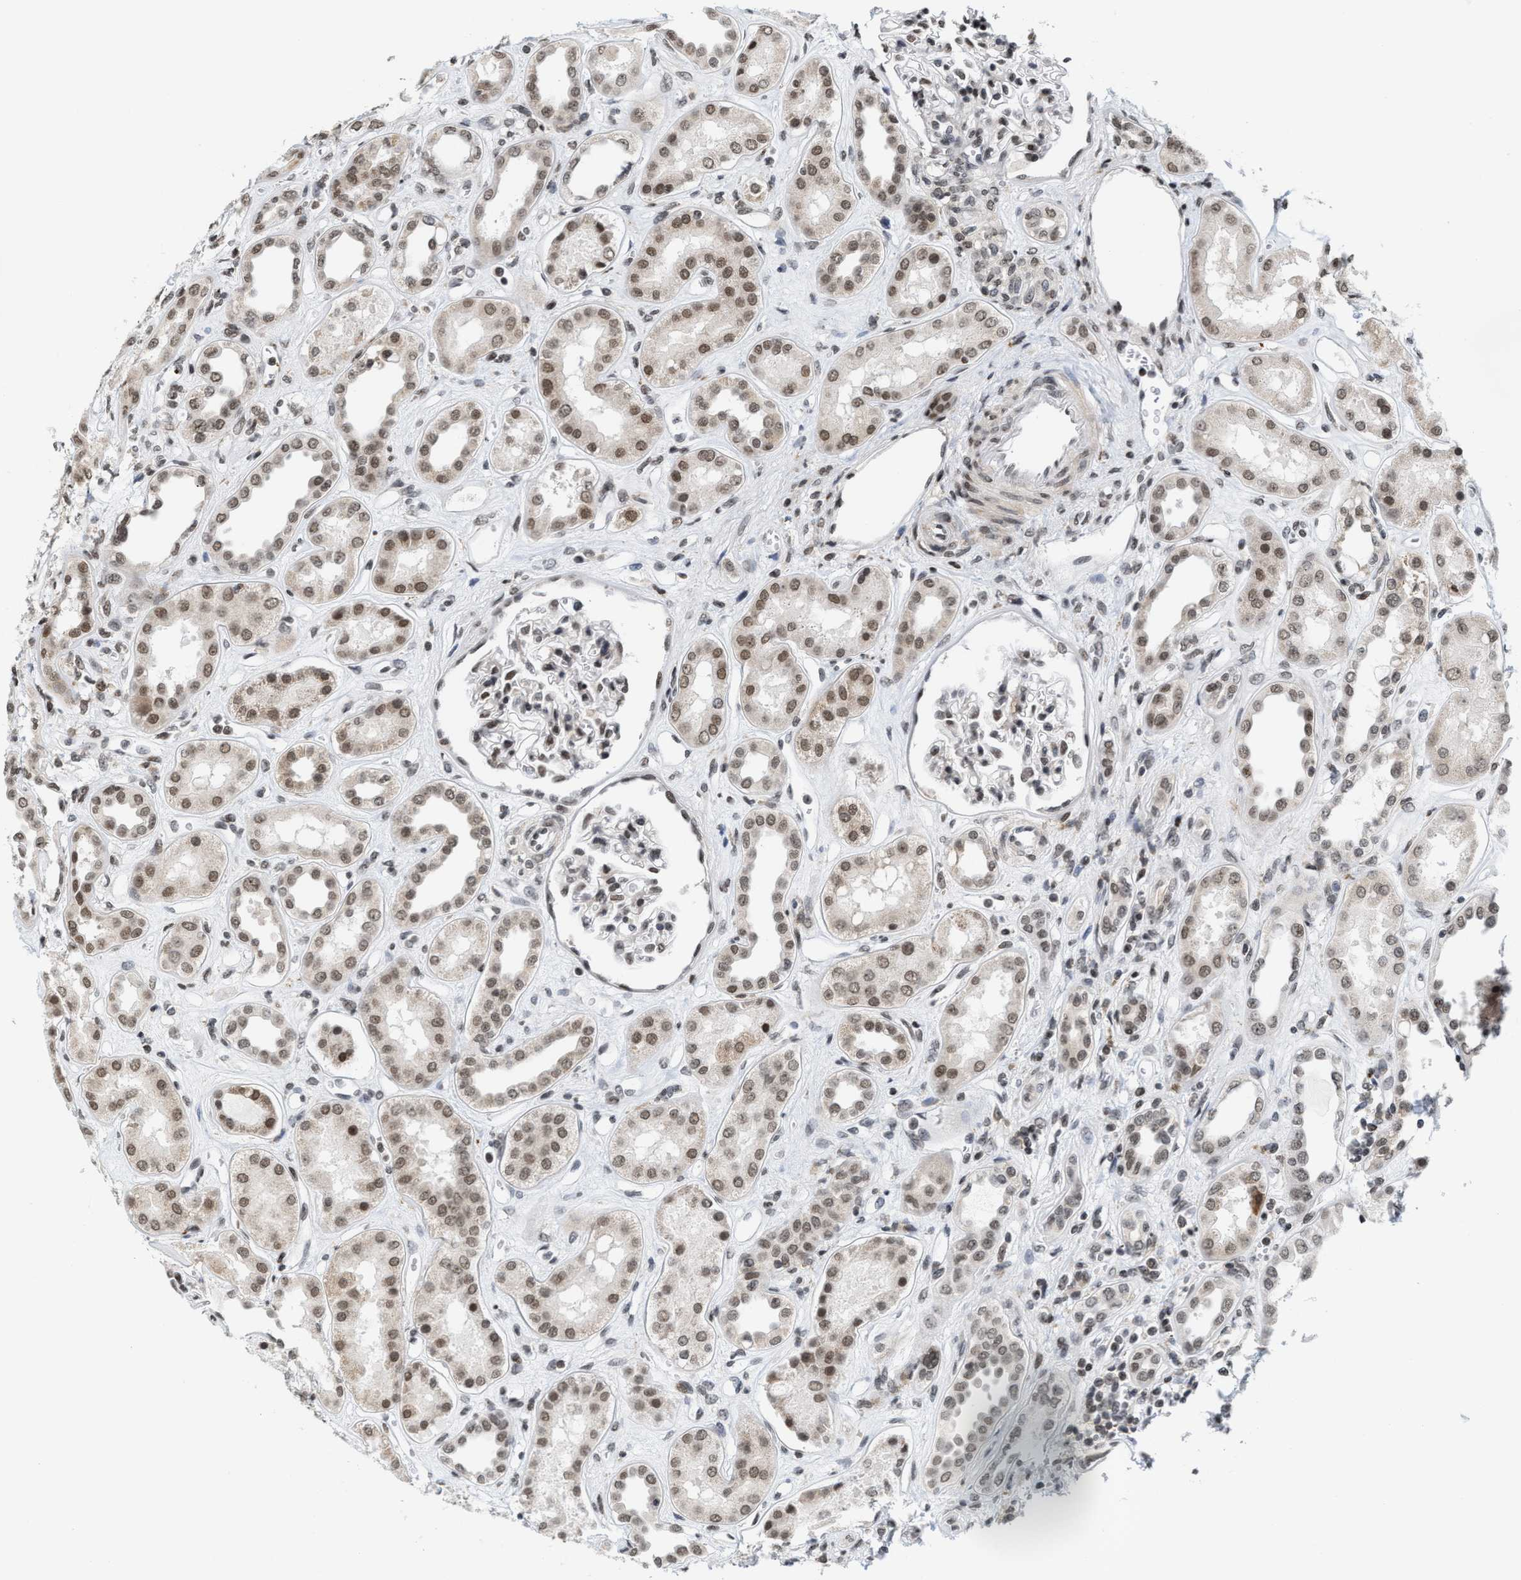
{"staining": {"intensity": "moderate", "quantity": ">75%", "location": "nuclear"}, "tissue": "kidney", "cell_type": "Cells in glomeruli", "image_type": "normal", "snomed": [{"axis": "morphology", "description": "Normal tissue, NOS"}, {"axis": "topography", "description": "Kidney"}], "caption": "DAB (3,3'-diaminobenzidine) immunohistochemical staining of benign human kidney shows moderate nuclear protein staining in approximately >75% of cells in glomeruli.", "gene": "ANKRD6", "patient": {"sex": "male", "age": 59}}